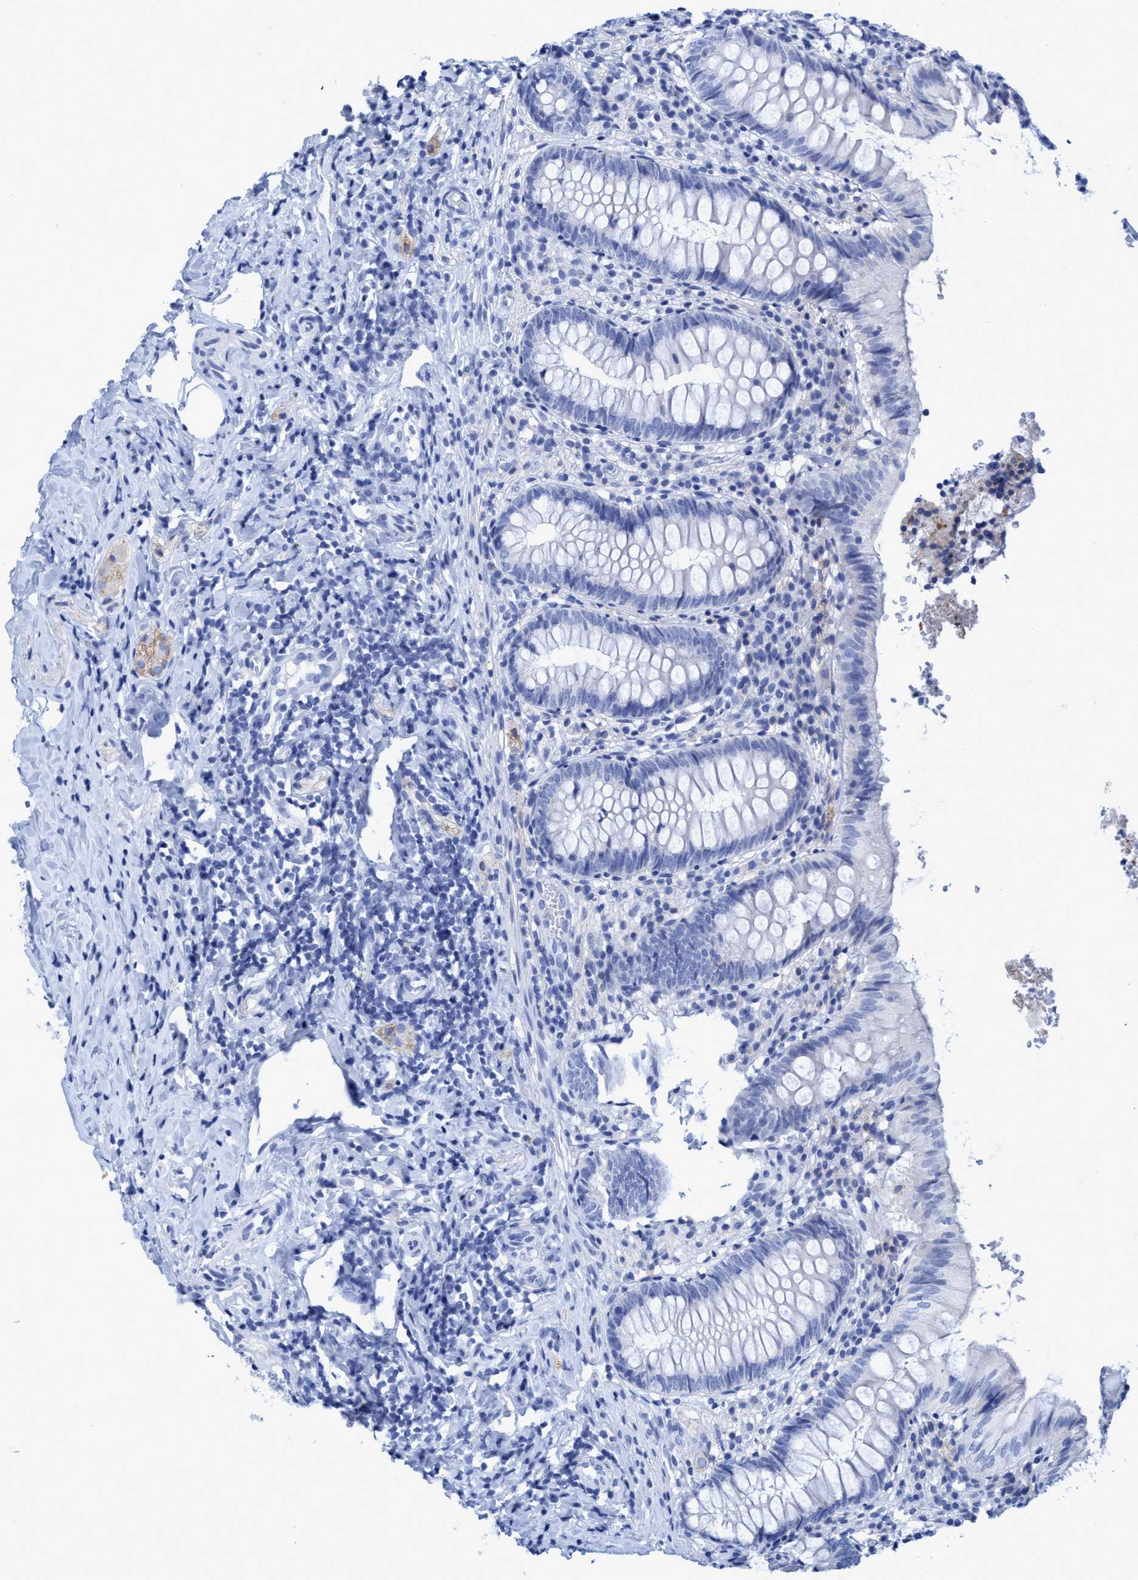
{"staining": {"intensity": "negative", "quantity": "none", "location": "none"}, "tissue": "appendix", "cell_type": "Glandular cells", "image_type": "normal", "snomed": [{"axis": "morphology", "description": "Normal tissue, NOS"}, {"axis": "topography", "description": "Appendix"}], "caption": "IHC of benign appendix shows no positivity in glandular cells.", "gene": "PLPPR1", "patient": {"sex": "male", "age": 8}}